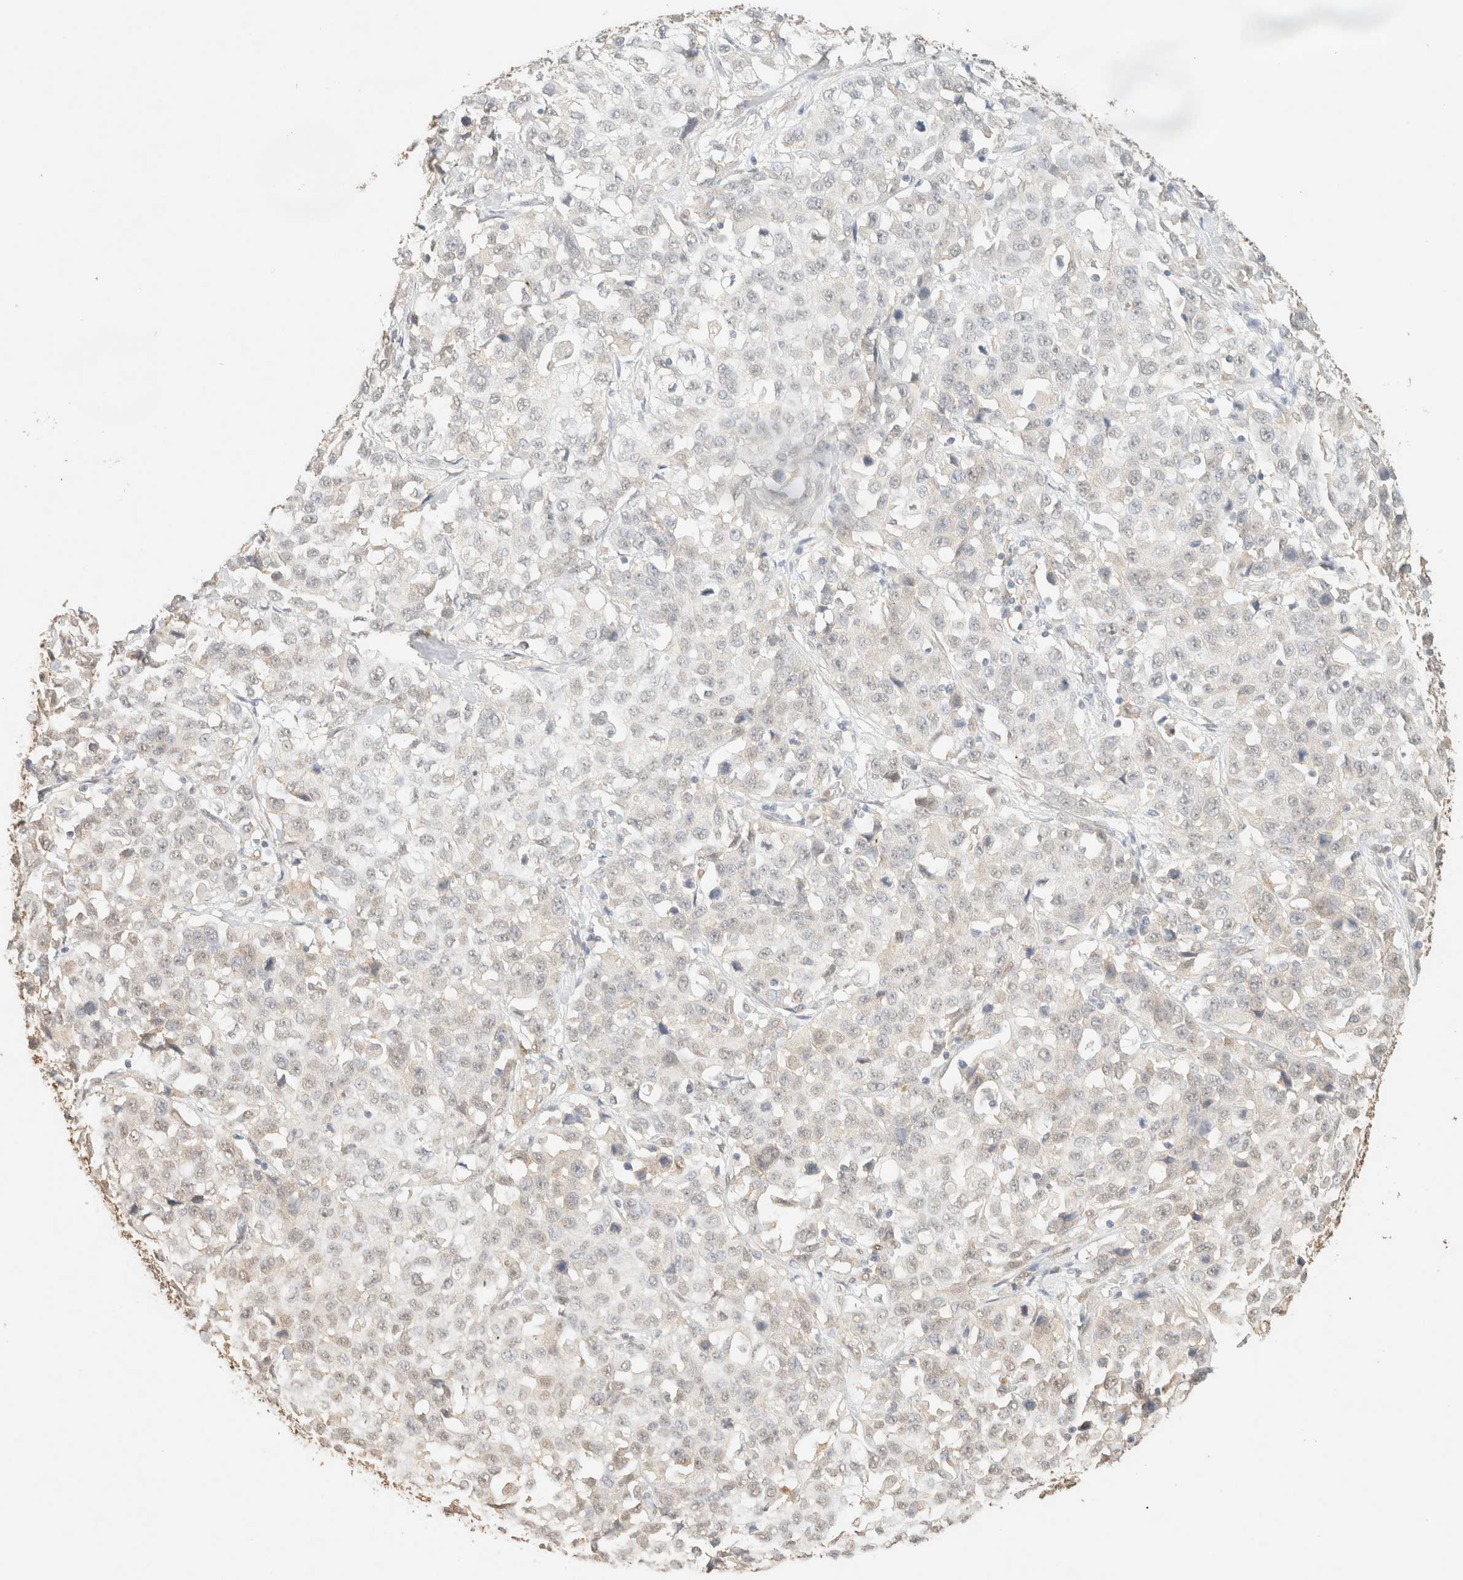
{"staining": {"intensity": "negative", "quantity": "none", "location": "none"}, "tissue": "stomach cancer", "cell_type": "Tumor cells", "image_type": "cancer", "snomed": [{"axis": "morphology", "description": "Normal tissue, NOS"}, {"axis": "morphology", "description": "Adenocarcinoma, NOS"}, {"axis": "topography", "description": "Stomach"}], "caption": "This is a histopathology image of IHC staining of stomach adenocarcinoma, which shows no staining in tumor cells.", "gene": "S100A13", "patient": {"sex": "male", "age": 48}}